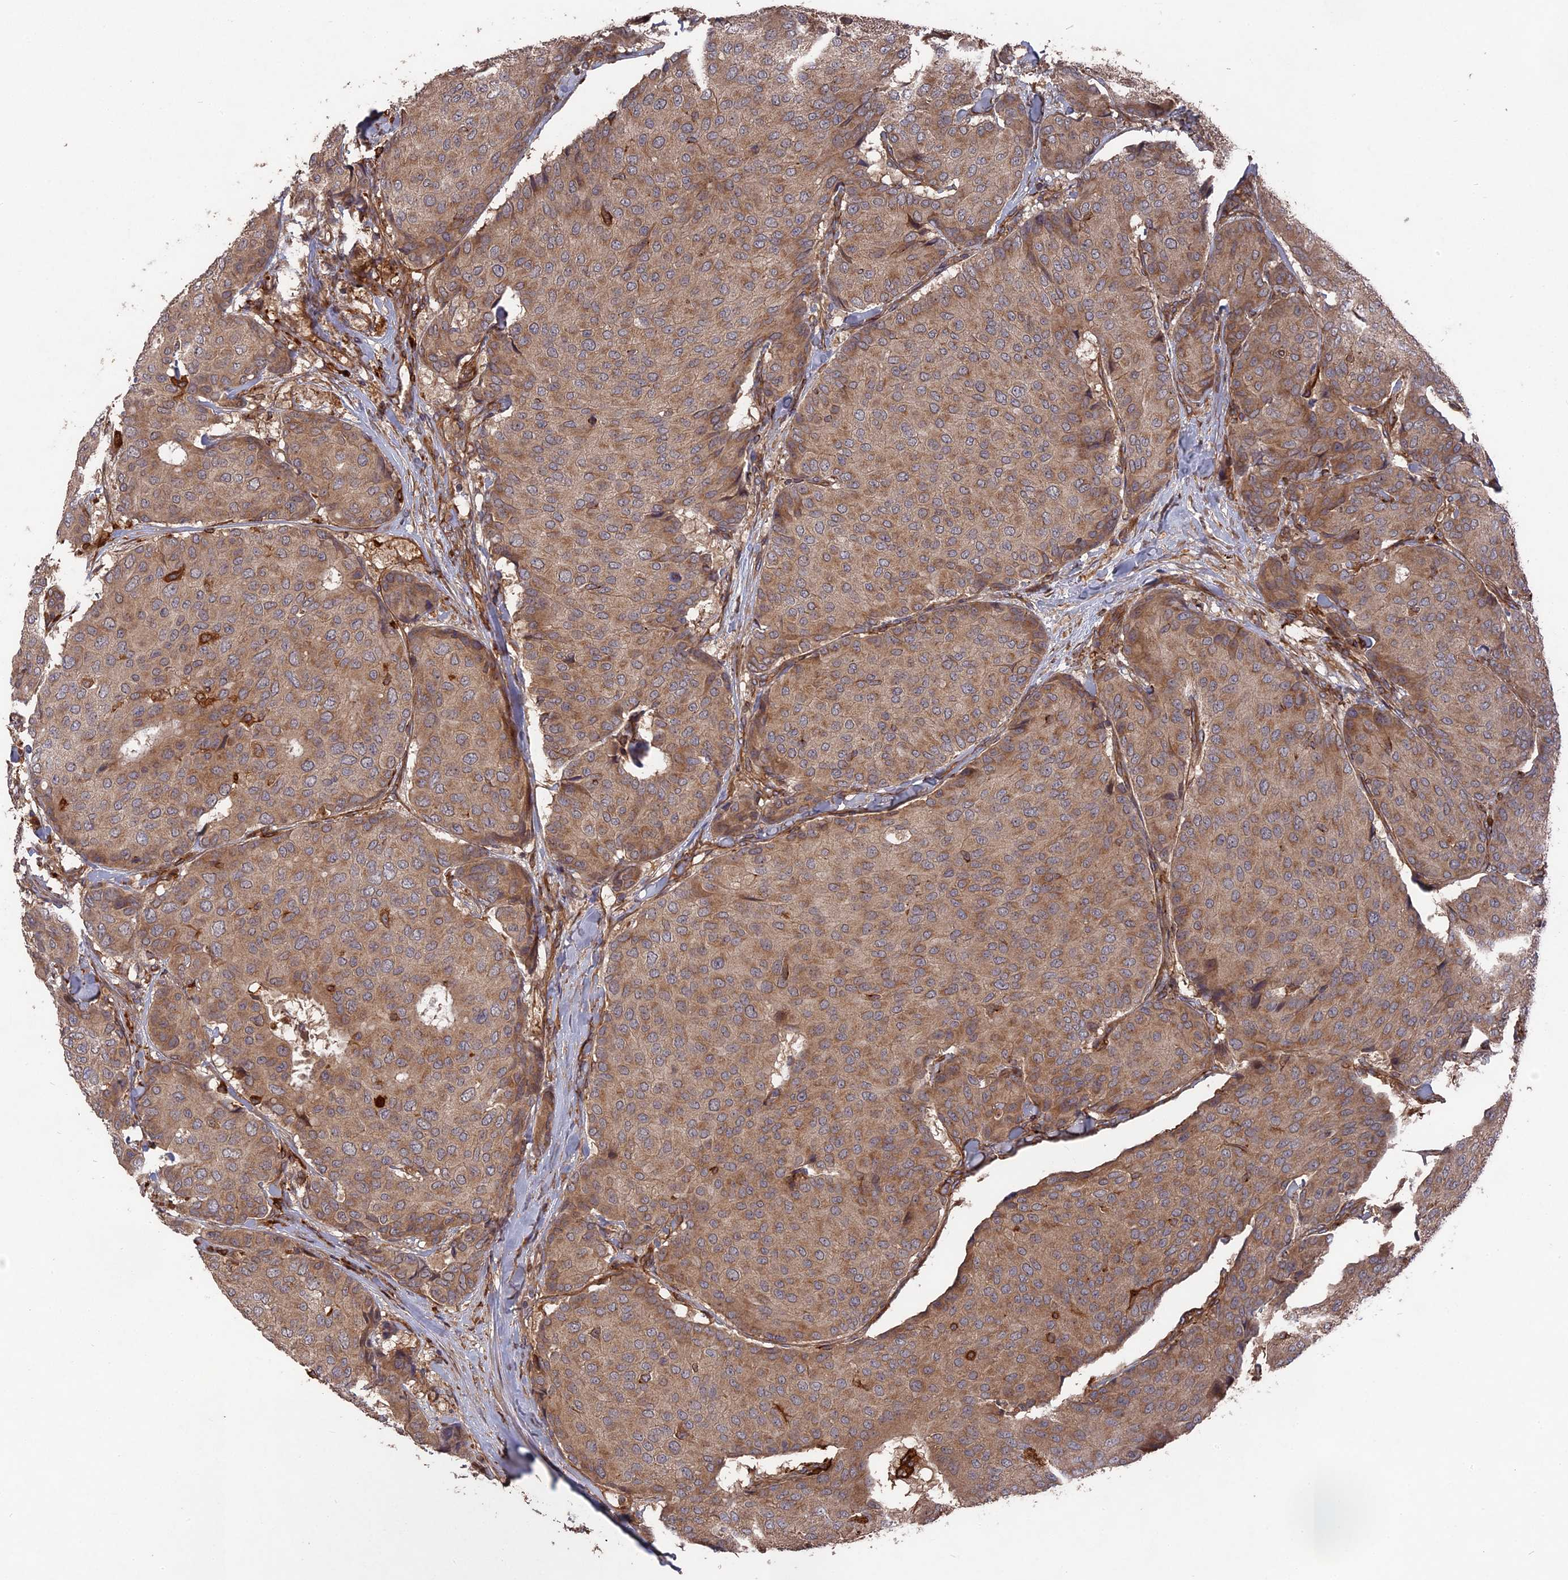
{"staining": {"intensity": "moderate", "quantity": ">75%", "location": "cytoplasmic/membranous"}, "tissue": "breast cancer", "cell_type": "Tumor cells", "image_type": "cancer", "snomed": [{"axis": "morphology", "description": "Duct carcinoma"}, {"axis": "topography", "description": "Breast"}], "caption": "Tumor cells display medium levels of moderate cytoplasmic/membranous positivity in about >75% of cells in breast invasive ductal carcinoma. (DAB (3,3'-diaminobenzidine) IHC with brightfield microscopy, high magnification).", "gene": "DEF8", "patient": {"sex": "female", "age": 75}}